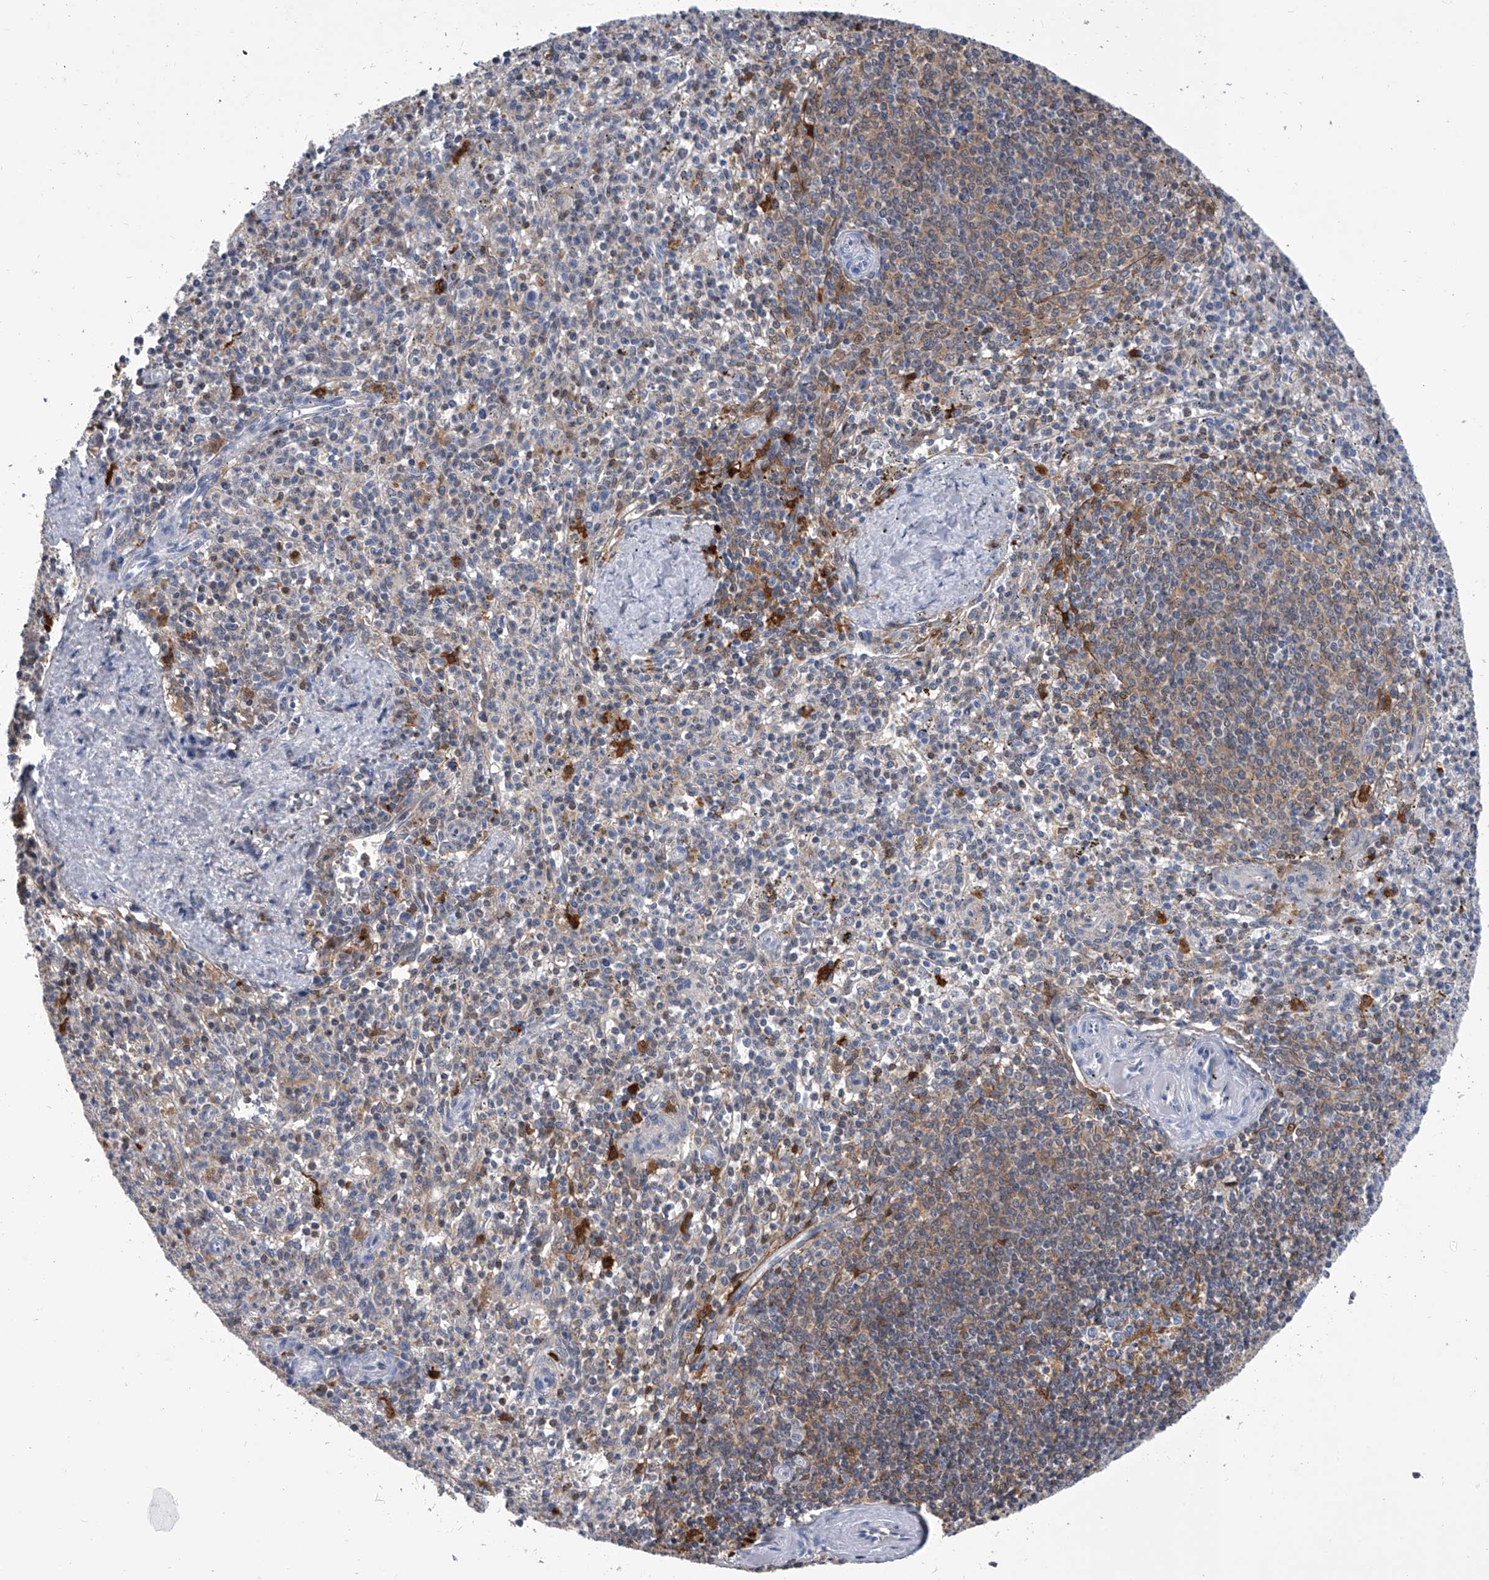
{"staining": {"intensity": "moderate", "quantity": "<25%", "location": "cytoplasmic/membranous"}, "tissue": "spleen", "cell_type": "Cells in red pulp", "image_type": "normal", "snomed": [{"axis": "morphology", "description": "Normal tissue, NOS"}, {"axis": "topography", "description": "Spleen"}], "caption": "Immunohistochemistry image of normal spleen: human spleen stained using IHC displays low levels of moderate protein expression localized specifically in the cytoplasmic/membranous of cells in red pulp, appearing as a cytoplasmic/membranous brown color.", "gene": "SERPINB9", "patient": {"sex": "male", "age": 72}}